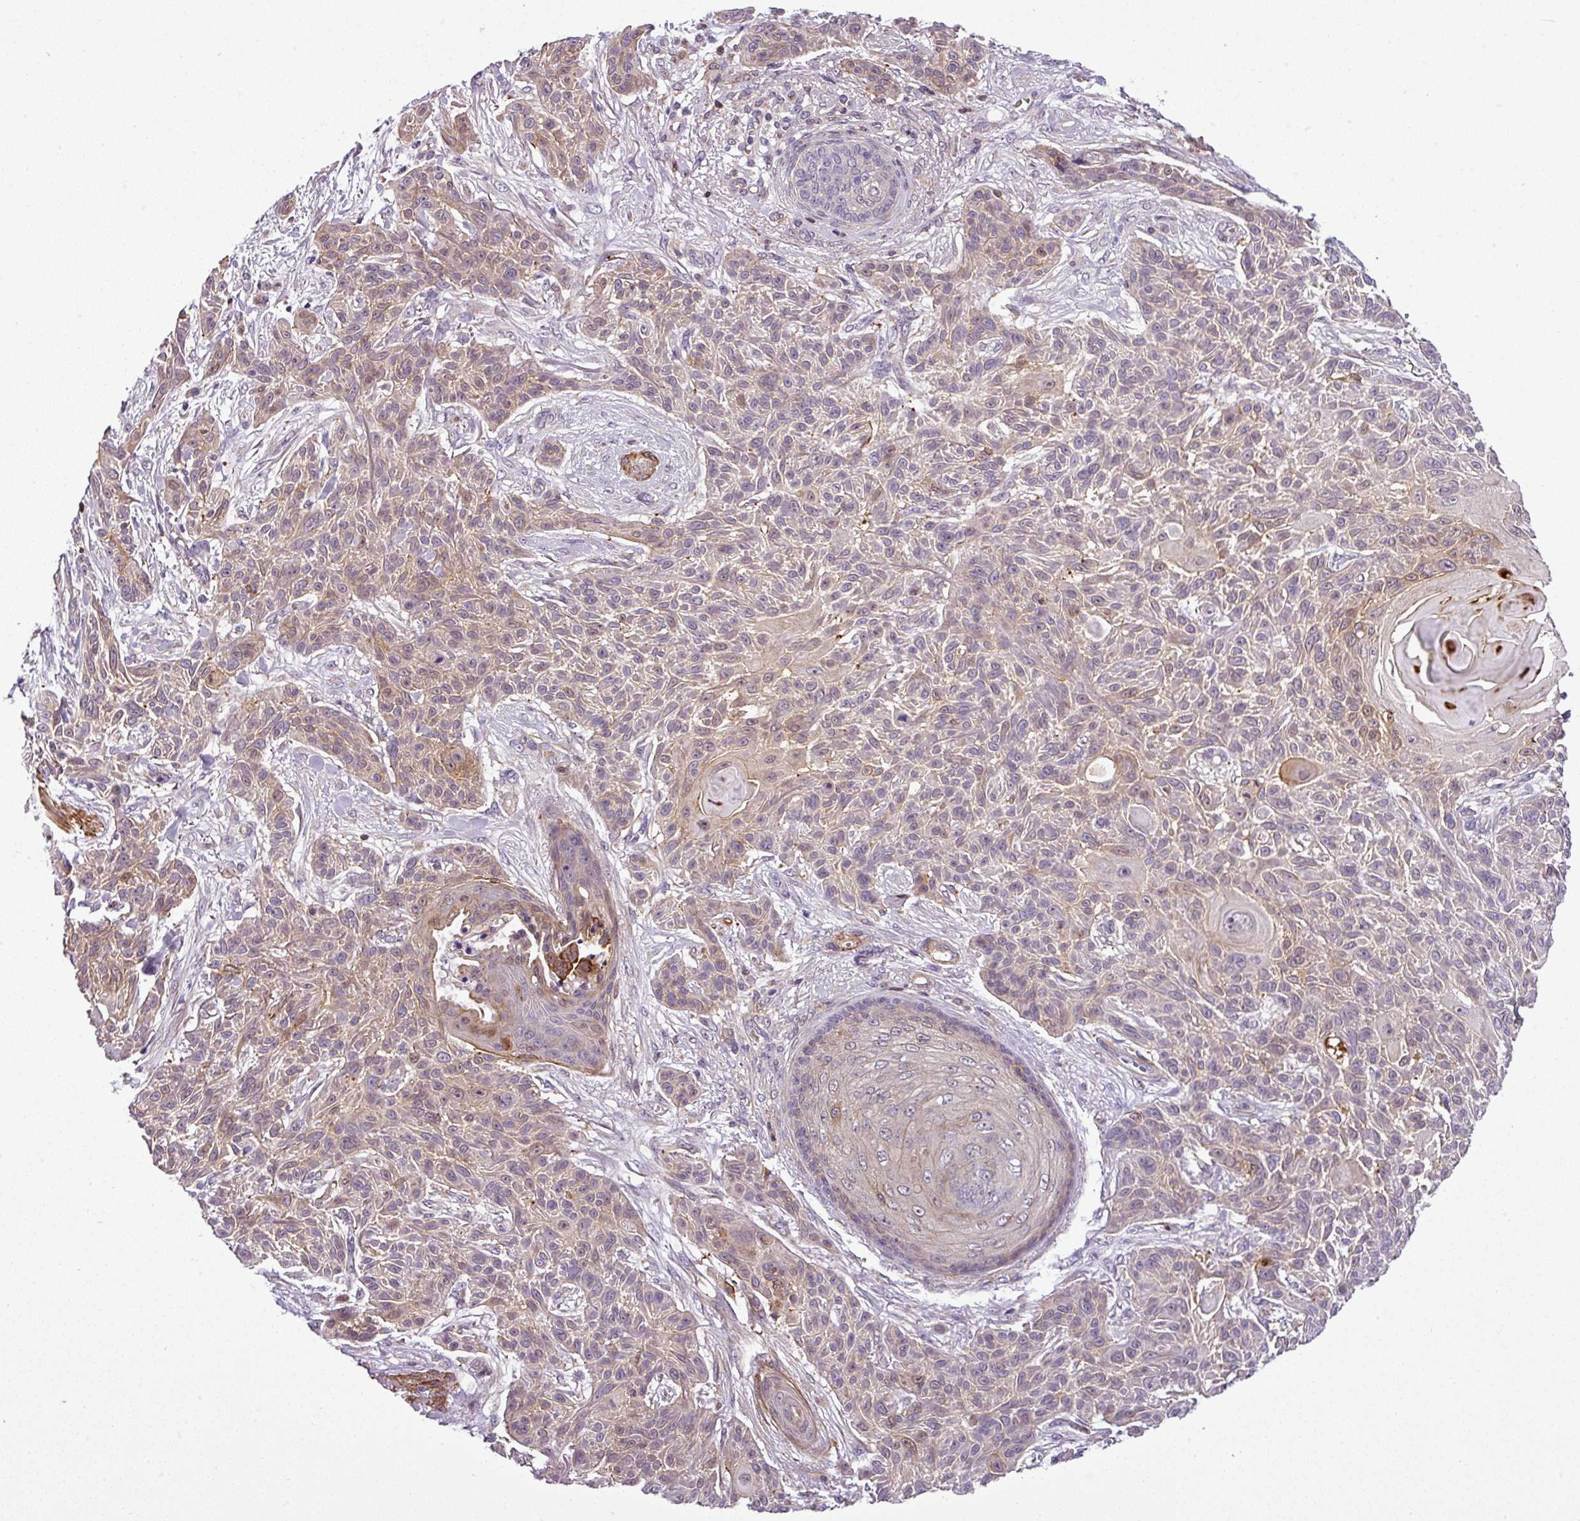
{"staining": {"intensity": "moderate", "quantity": "25%-75%", "location": "cytoplasmic/membranous"}, "tissue": "skin cancer", "cell_type": "Tumor cells", "image_type": "cancer", "snomed": [{"axis": "morphology", "description": "Squamous cell carcinoma, NOS"}, {"axis": "topography", "description": "Skin"}], "caption": "Immunohistochemical staining of squamous cell carcinoma (skin) displays moderate cytoplasmic/membranous protein staining in about 25%-75% of tumor cells.", "gene": "NBEAL2", "patient": {"sex": "male", "age": 86}}